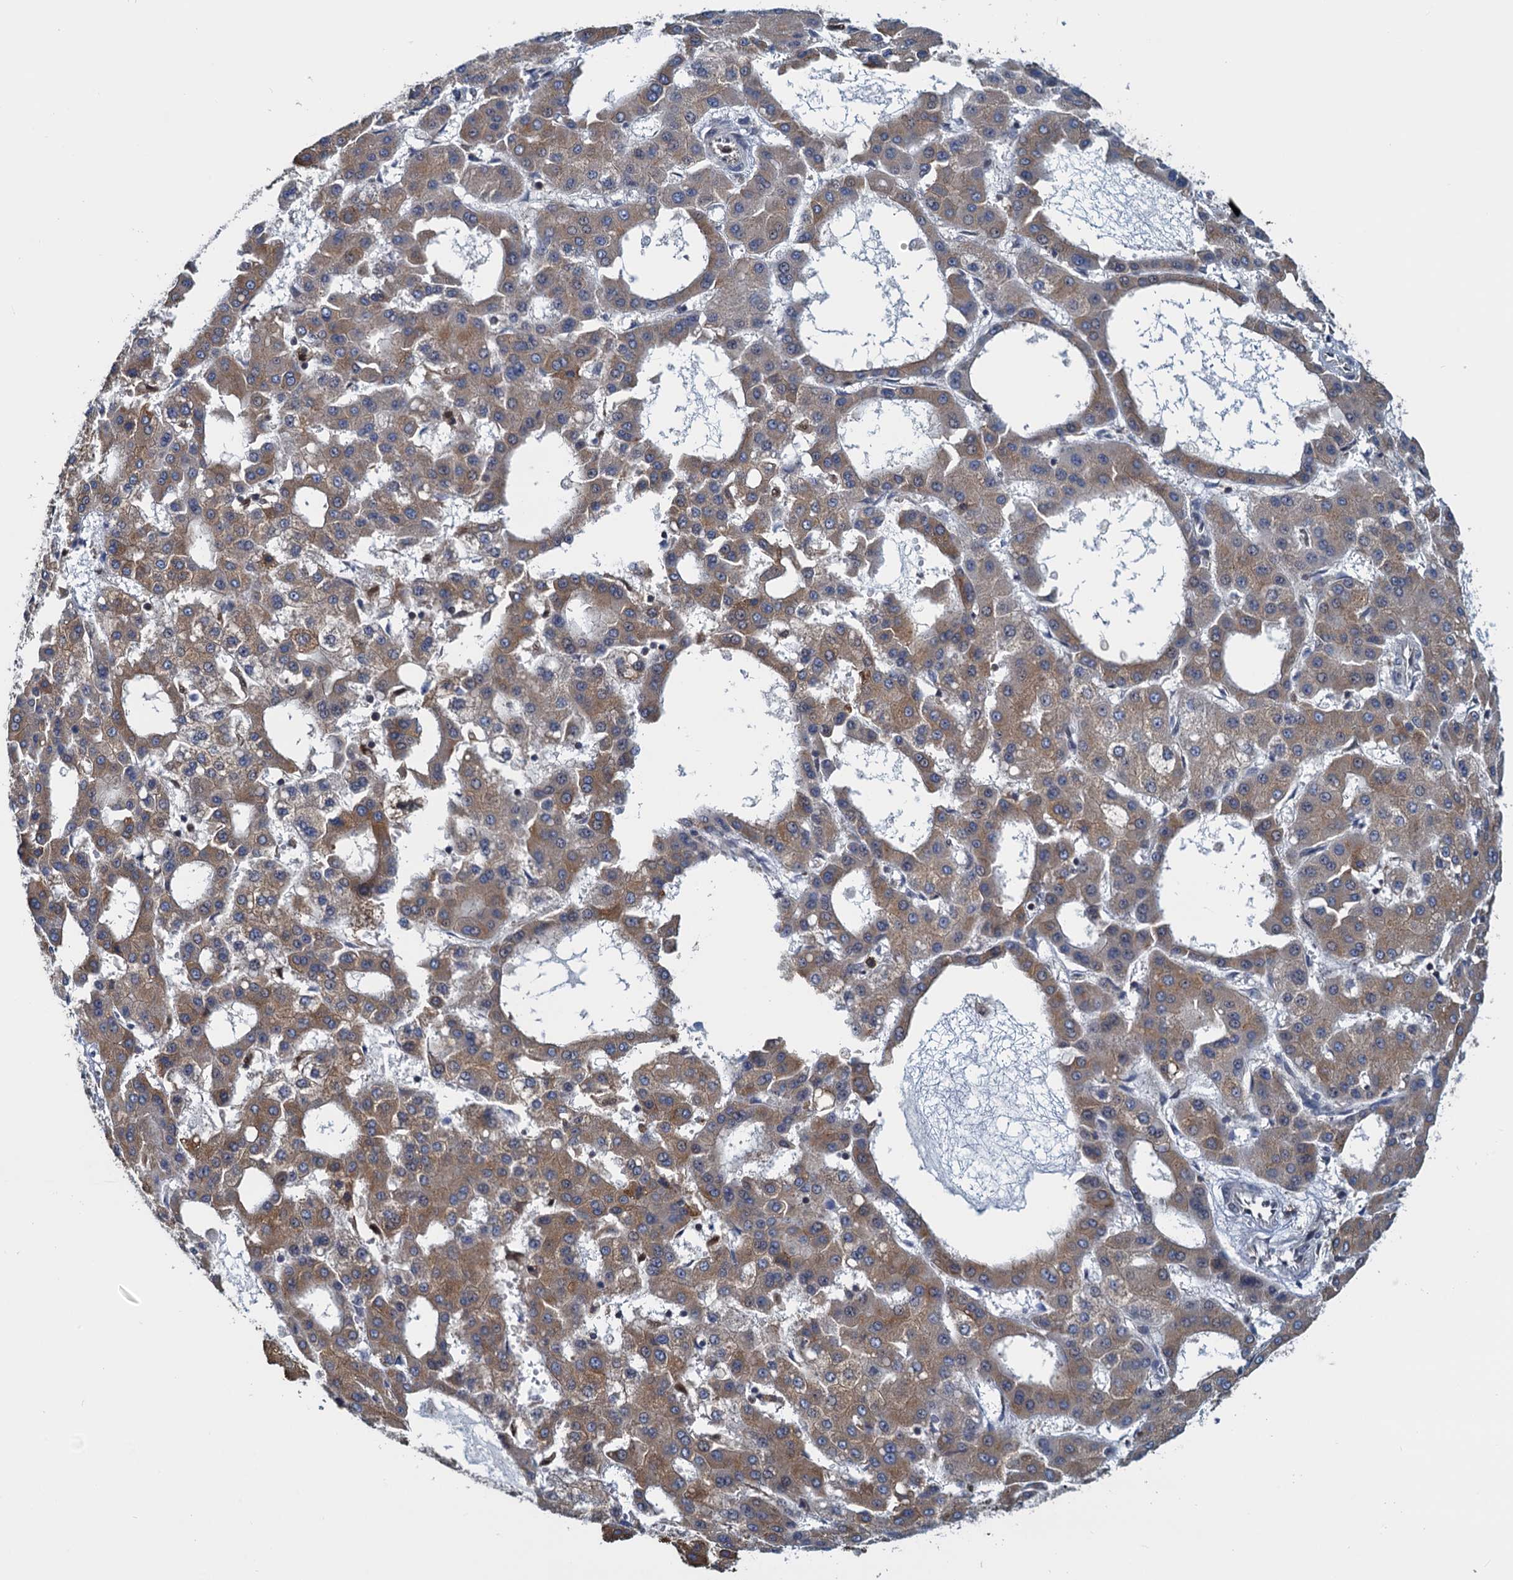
{"staining": {"intensity": "moderate", "quantity": ">75%", "location": "cytoplasmic/membranous"}, "tissue": "liver cancer", "cell_type": "Tumor cells", "image_type": "cancer", "snomed": [{"axis": "morphology", "description": "Carcinoma, Hepatocellular, NOS"}, {"axis": "topography", "description": "Liver"}], "caption": "Immunohistochemical staining of hepatocellular carcinoma (liver) exhibits medium levels of moderate cytoplasmic/membranous protein staining in approximately >75% of tumor cells.", "gene": "RNF125", "patient": {"sex": "male", "age": 47}}